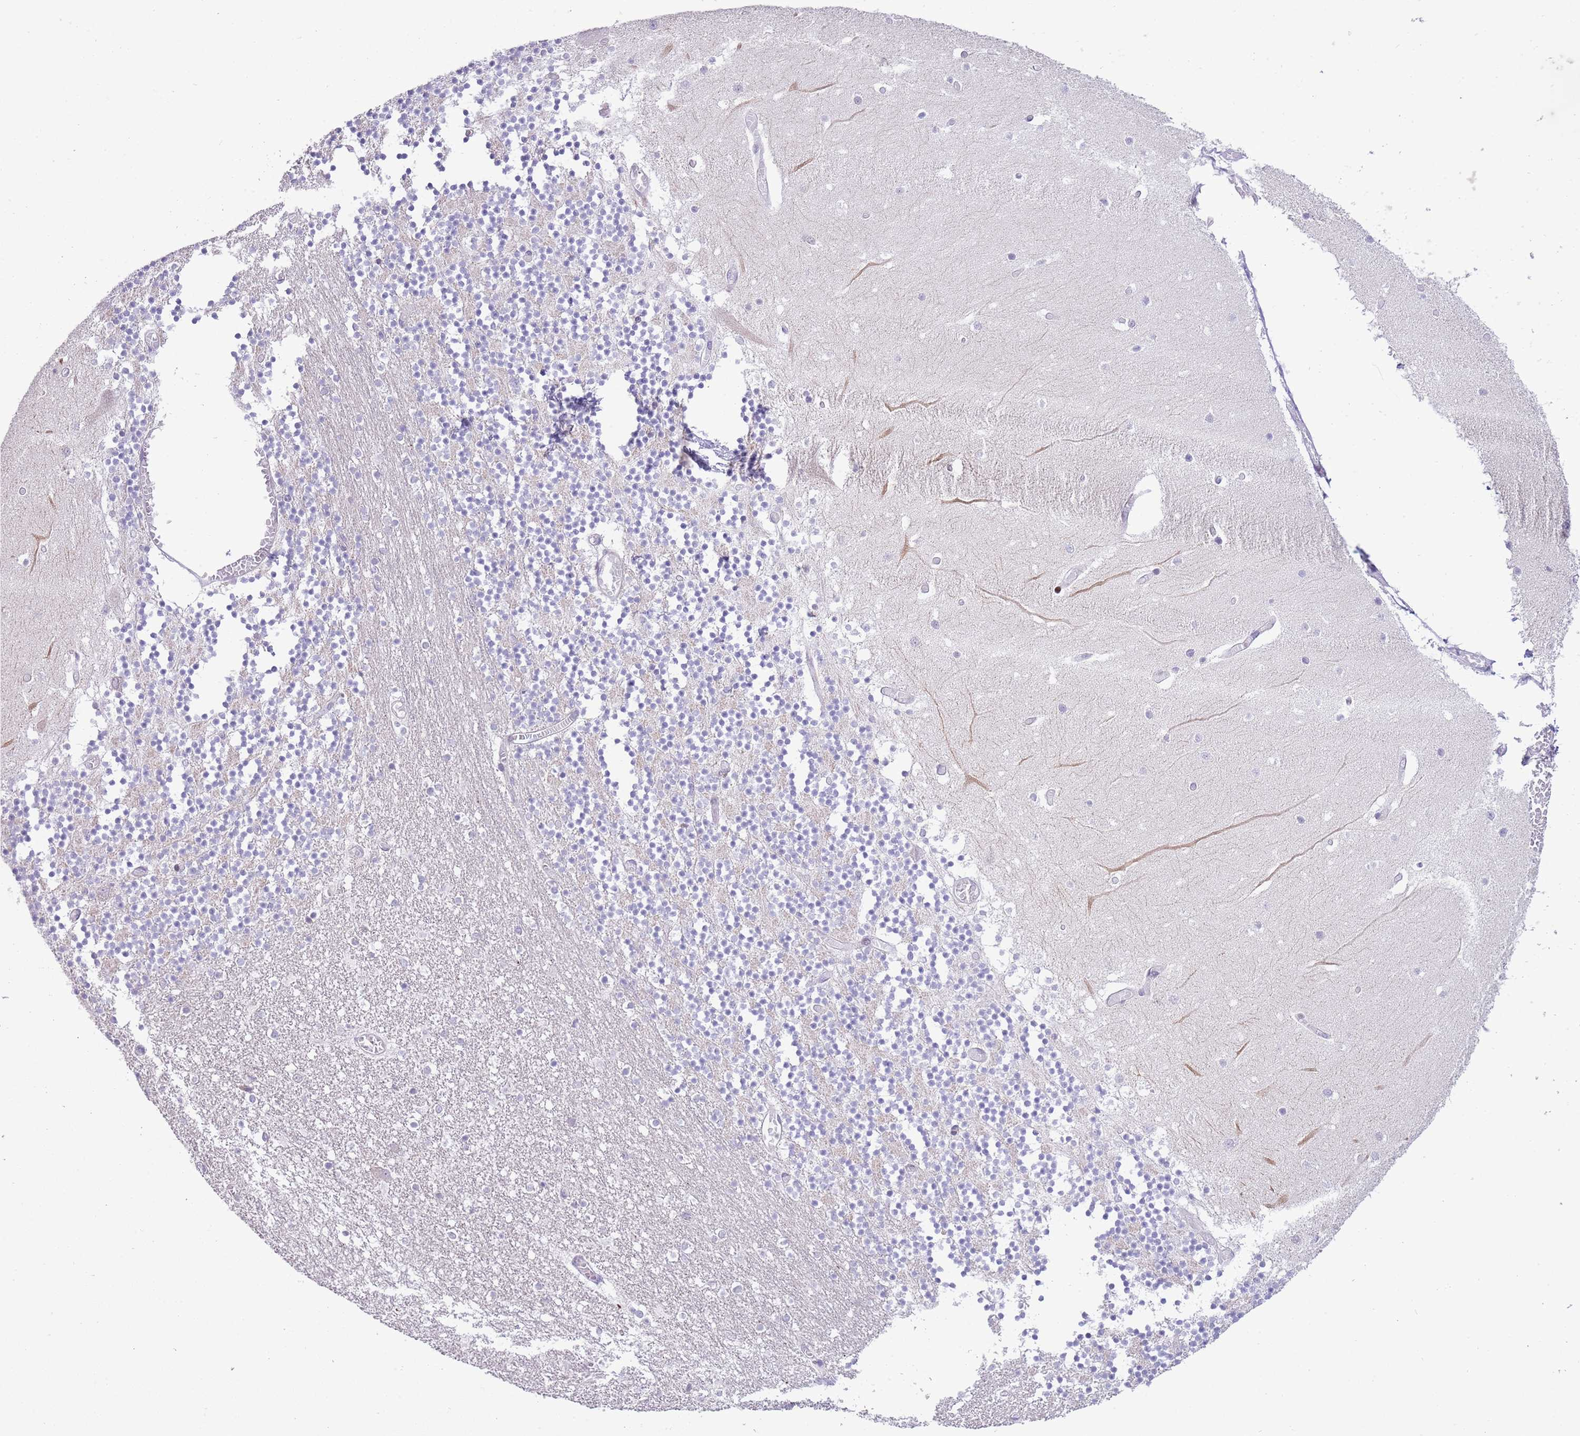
{"staining": {"intensity": "negative", "quantity": "none", "location": "none"}, "tissue": "cerebellum", "cell_type": "Cells in granular layer", "image_type": "normal", "snomed": [{"axis": "morphology", "description": "Normal tissue, NOS"}, {"axis": "topography", "description": "Cerebellum"}], "caption": "Micrograph shows no significant protein staining in cells in granular layer of normal cerebellum. (Brightfield microscopy of DAB (3,3'-diaminobenzidine) immunohistochemistry (IHC) at high magnification).", "gene": "ANO8", "patient": {"sex": "female", "age": 28}}